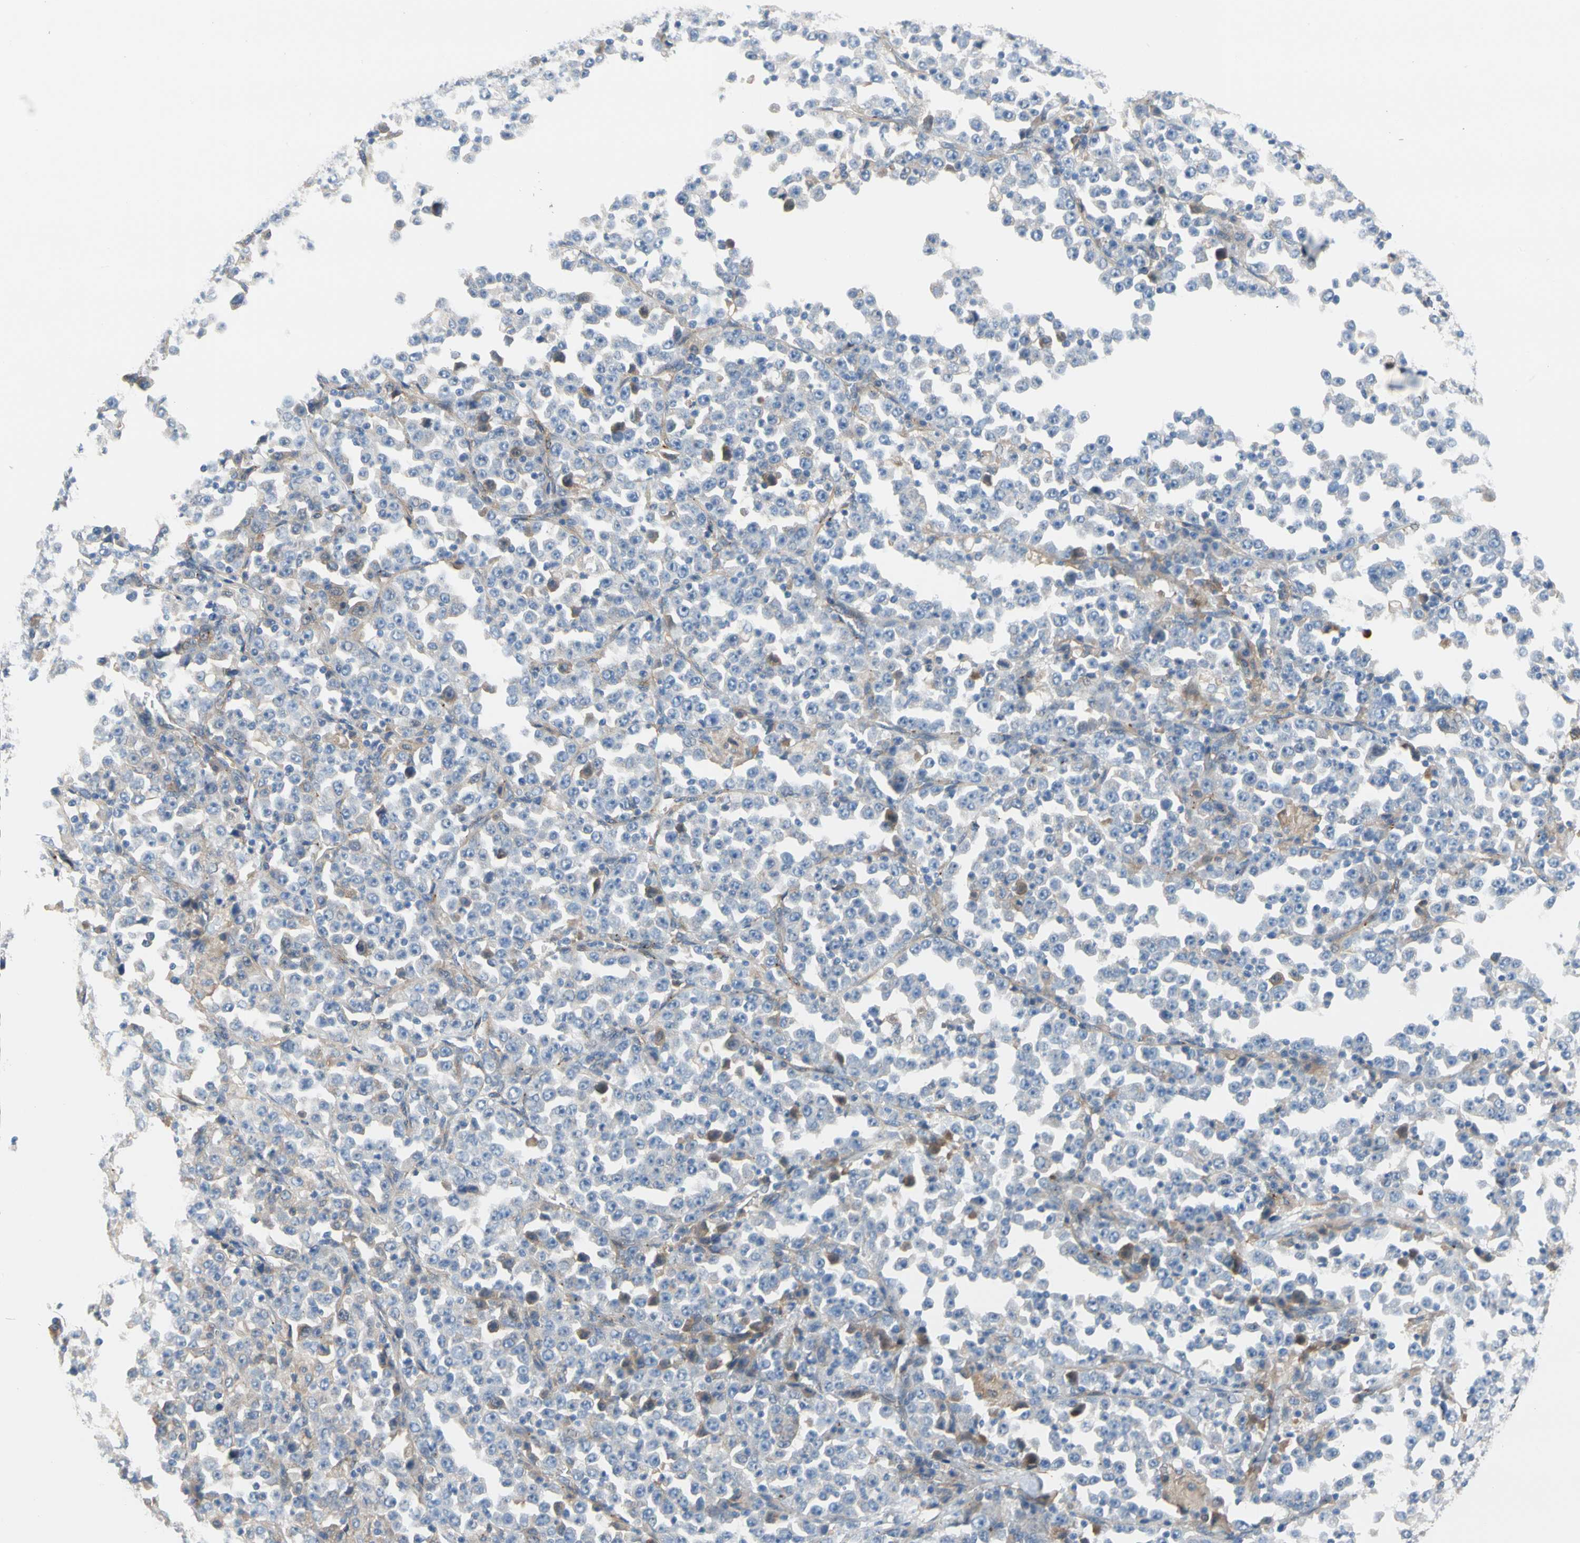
{"staining": {"intensity": "negative", "quantity": "none", "location": "none"}, "tissue": "stomach cancer", "cell_type": "Tumor cells", "image_type": "cancer", "snomed": [{"axis": "morphology", "description": "Normal tissue, NOS"}, {"axis": "morphology", "description": "Adenocarcinoma, NOS"}, {"axis": "topography", "description": "Stomach, upper"}, {"axis": "topography", "description": "Stomach"}], "caption": "Tumor cells show no significant positivity in adenocarcinoma (stomach).", "gene": "ENTREP3", "patient": {"sex": "male", "age": 59}}